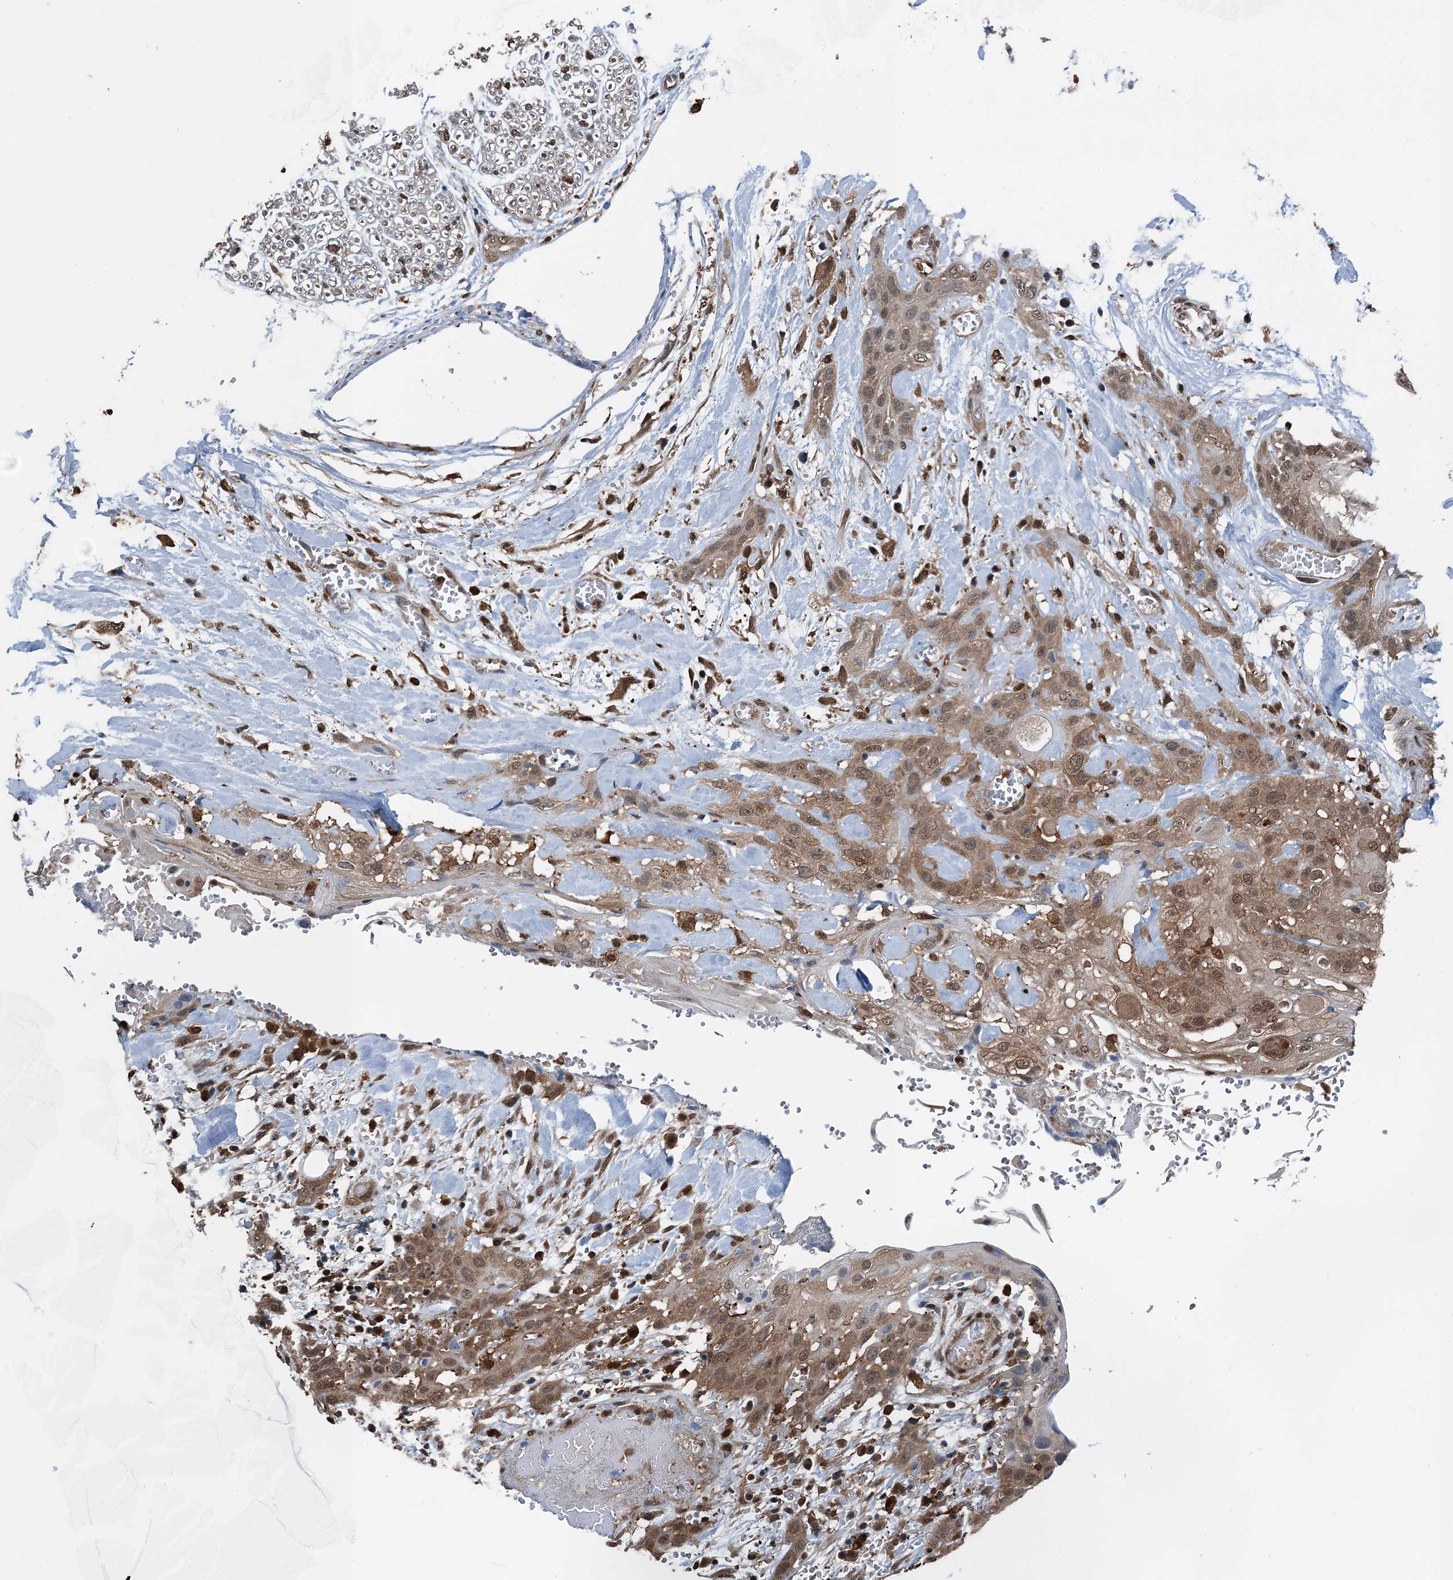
{"staining": {"intensity": "moderate", "quantity": ">75%", "location": "cytoplasmic/membranous,nuclear"}, "tissue": "head and neck cancer", "cell_type": "Tumor cells", "image_type": "cancer", "snomed": [{"axis": "morphology", "description": "Squamous cell carcinoma, NOS"}, {"axis": "topography", "description": "Head-Neck"}], "caption": "Immunohistochemistry (IHC) photomicrograph of head and neck cancer (squamous cell carcinoma) stained for a protein (brown), which shows medium levels of moderate cytoplasmic/membranous and nuclear expression in about >75% of tumor cells.", "gene": "RNH1", "patient": {"sex": "female", "age": 43}}